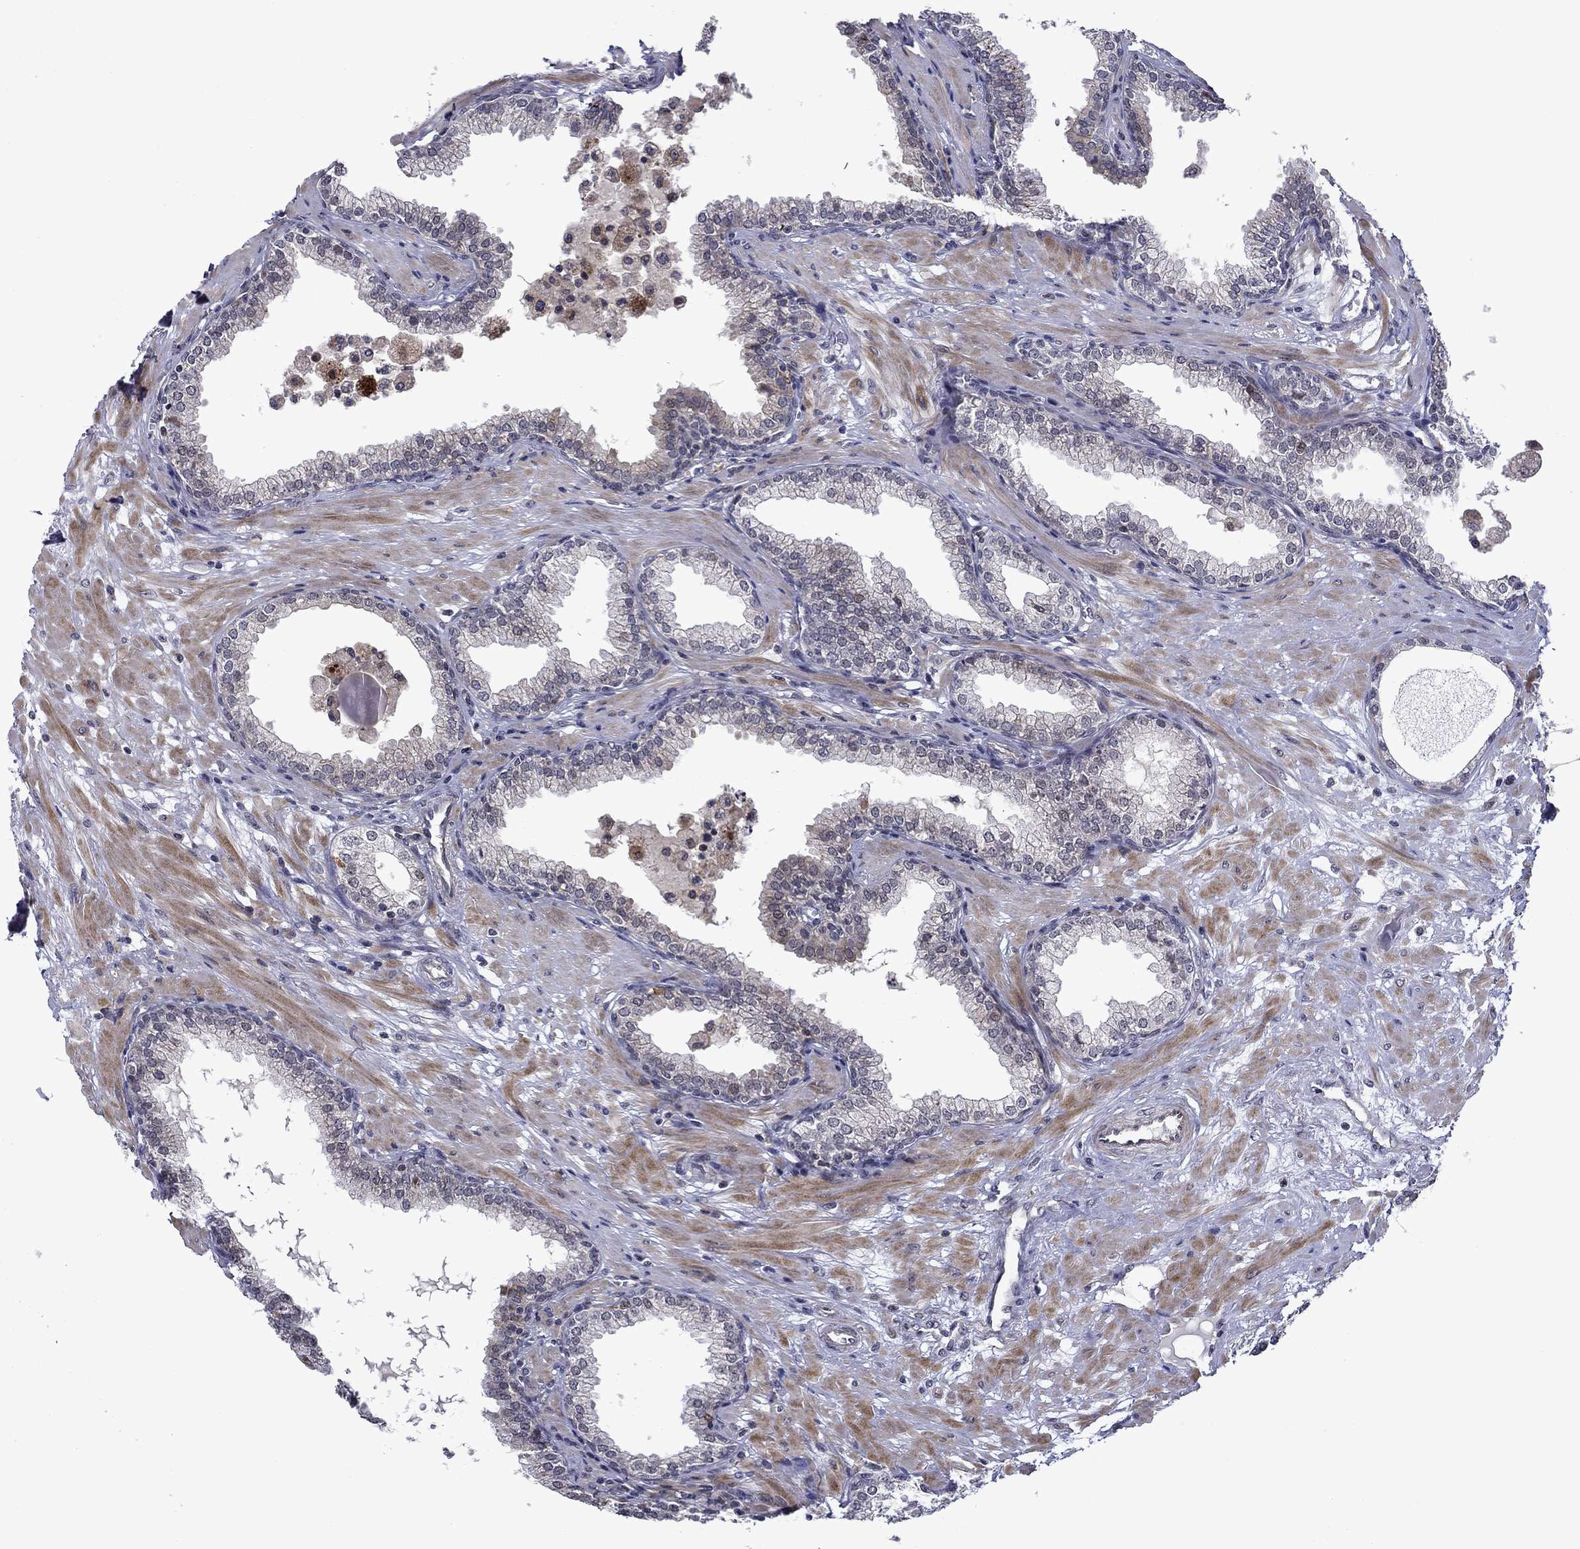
{"staining": {"intensity": "negative", "quantity": "none", "location": "none"}, "tissue": "prostate", "cell_type": "Glandular cells", "image_type": "normal", "snomed": [{"axis": "morphology", "description": "Normal tissue, NOS"}, {"axis": "topography", "description": "Prostate"}], "caption": "Immunohistochemistry of normal human prostate displays no staining in glandular cells. (Brightfield microscopy of DAB immunohistochemistry (IHC) at high magnification).", "gene": "B3GAT1", "patient": {"sex": "male", "age": 64}}